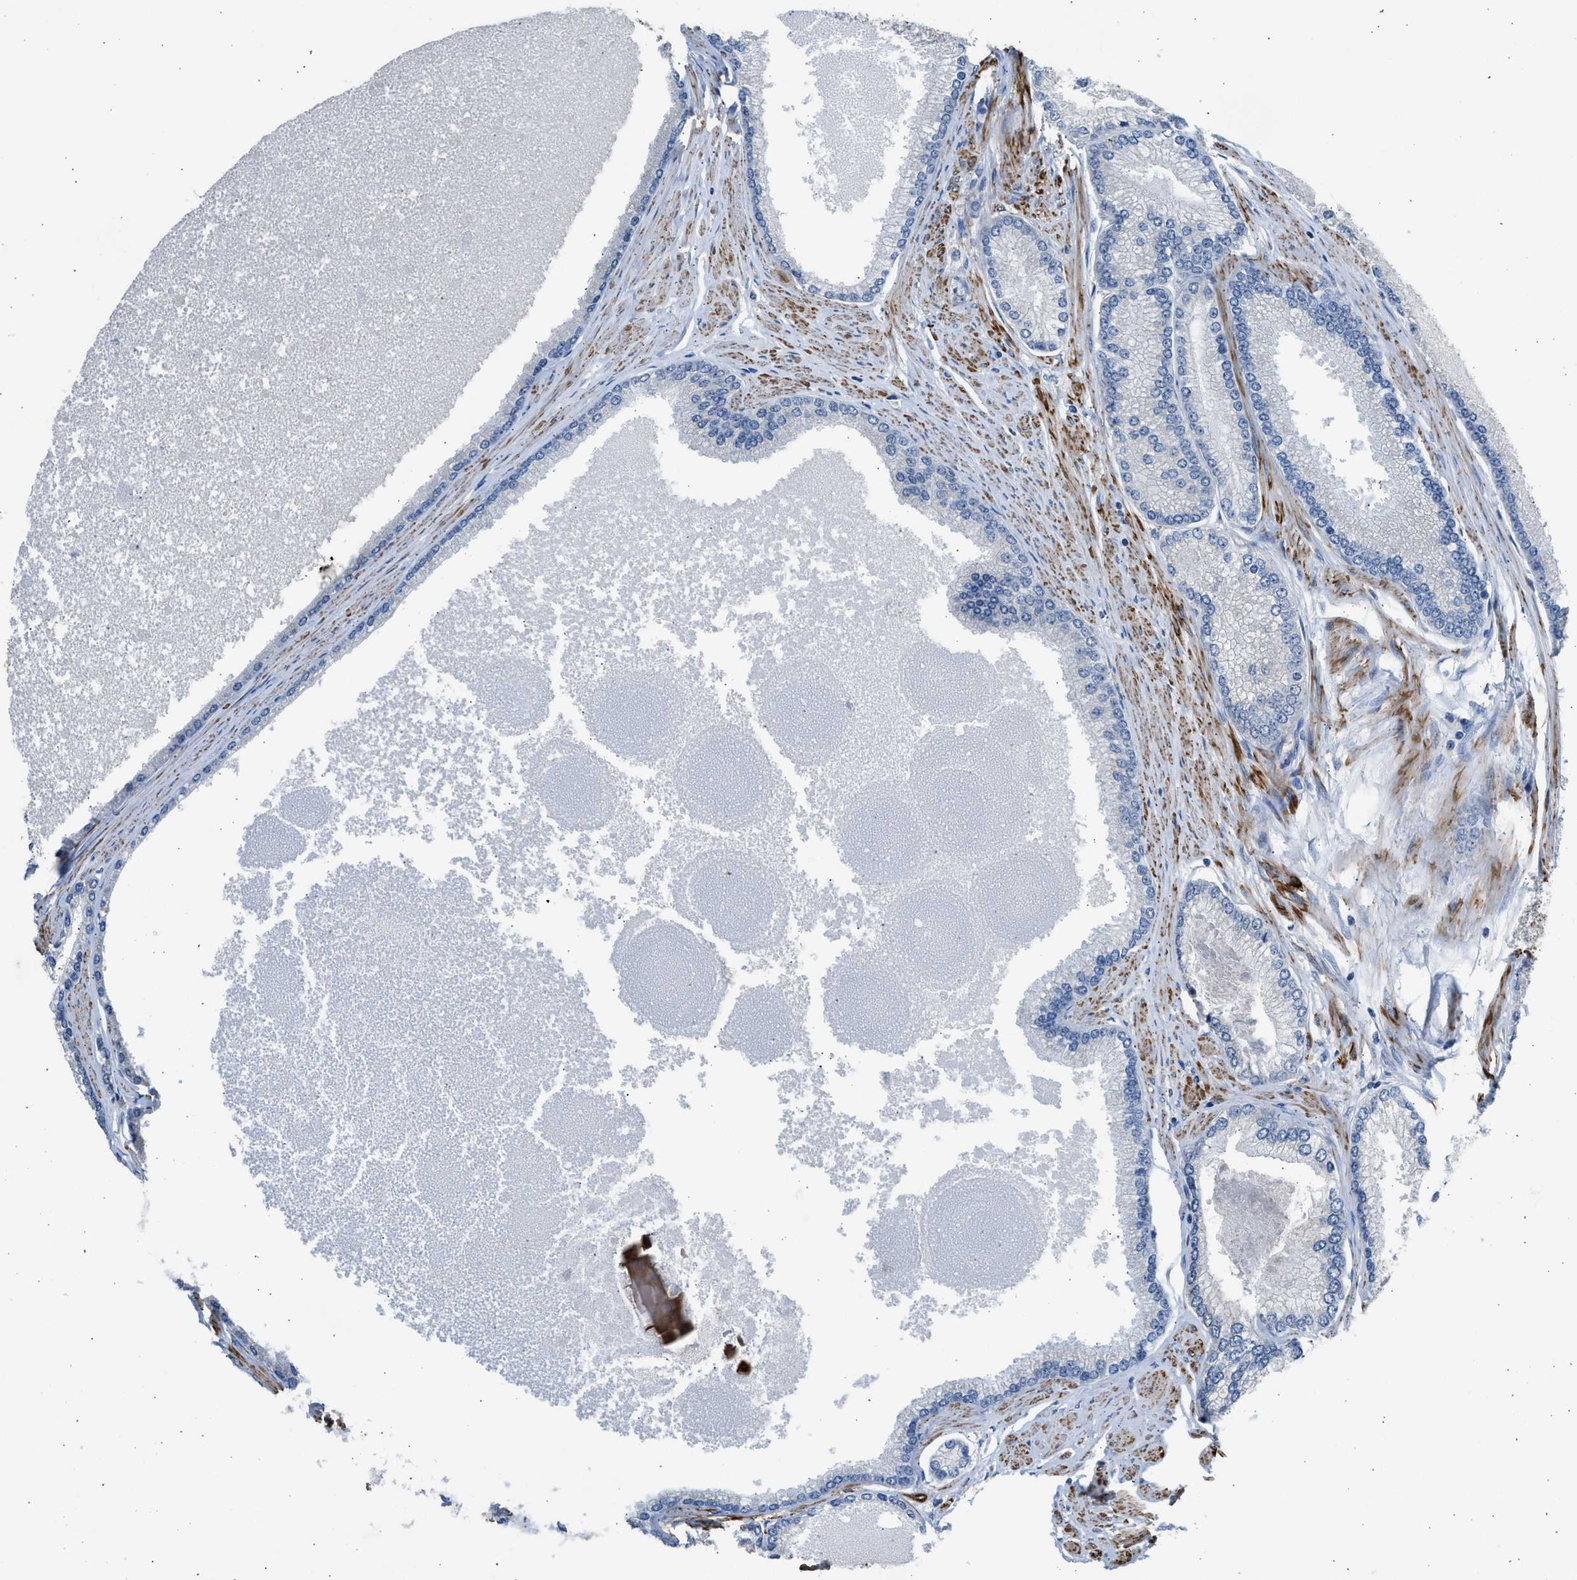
{"staining": {"intensity": "negative", "quantity": "none", "location": "none"}, "tissue": "prostate cancer", "cell_type": "Tumor cells", "image_type": "cancer", "snomed": [{"axis": "morphology", "description": "Adenocarcinoma, High grade"}, {"axis": "topography", "description": "Prostate"}], "caption": "DAB (3,3'-diaminobenzidine) immunohistochemical staining of human prostate cancer shows no significant positivity in tumor cells. Brightfield microscopy of immunohistochemistry (IHC) stained with DAB (brown) and hematoxylin (blue), captured at high magnification.", "gene": "PCNX3", "patient": {"sex": "male", "age": 61}}